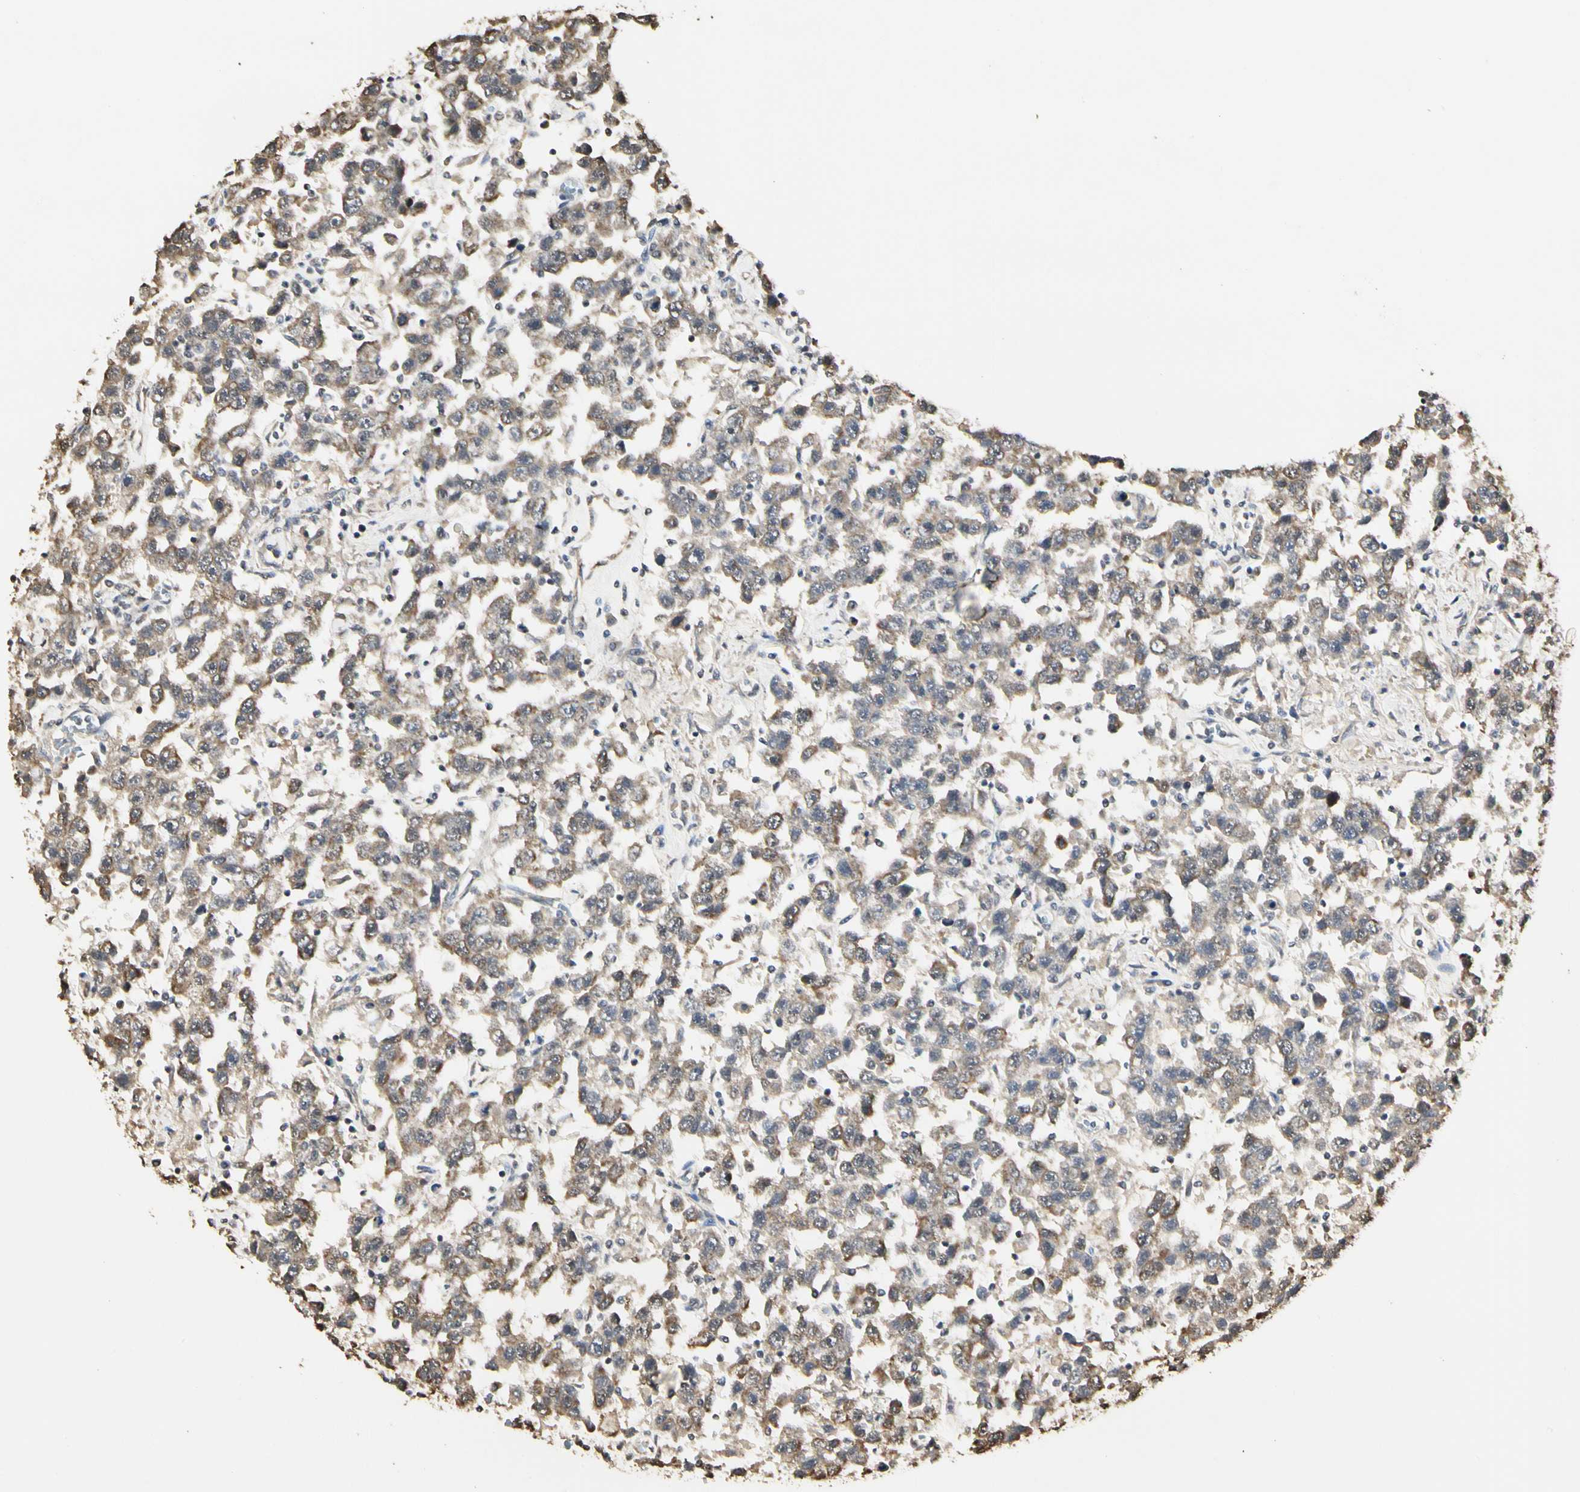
{"staining": {"intensity": "moderate", "quantity": ">75%", "location": "cytoplasmic/membranous"}, "tissue": "testis cancer", "cell_type": "Tumor cells", "image_type": "cancer", "snomed": [{"axis": "morphology", "description": "Seminoma, NOS"}, {"axis": "topography", "description": "Testis"}], "caption": "DAB immunohistochemical staining of testis cancer (seminoma) exhibits moderate cytoplasmic/membranous protein staining in approximately >75% of tumor cells.", "gene": "TAOK1", "patient": {"sex": "male", "age": 41}}